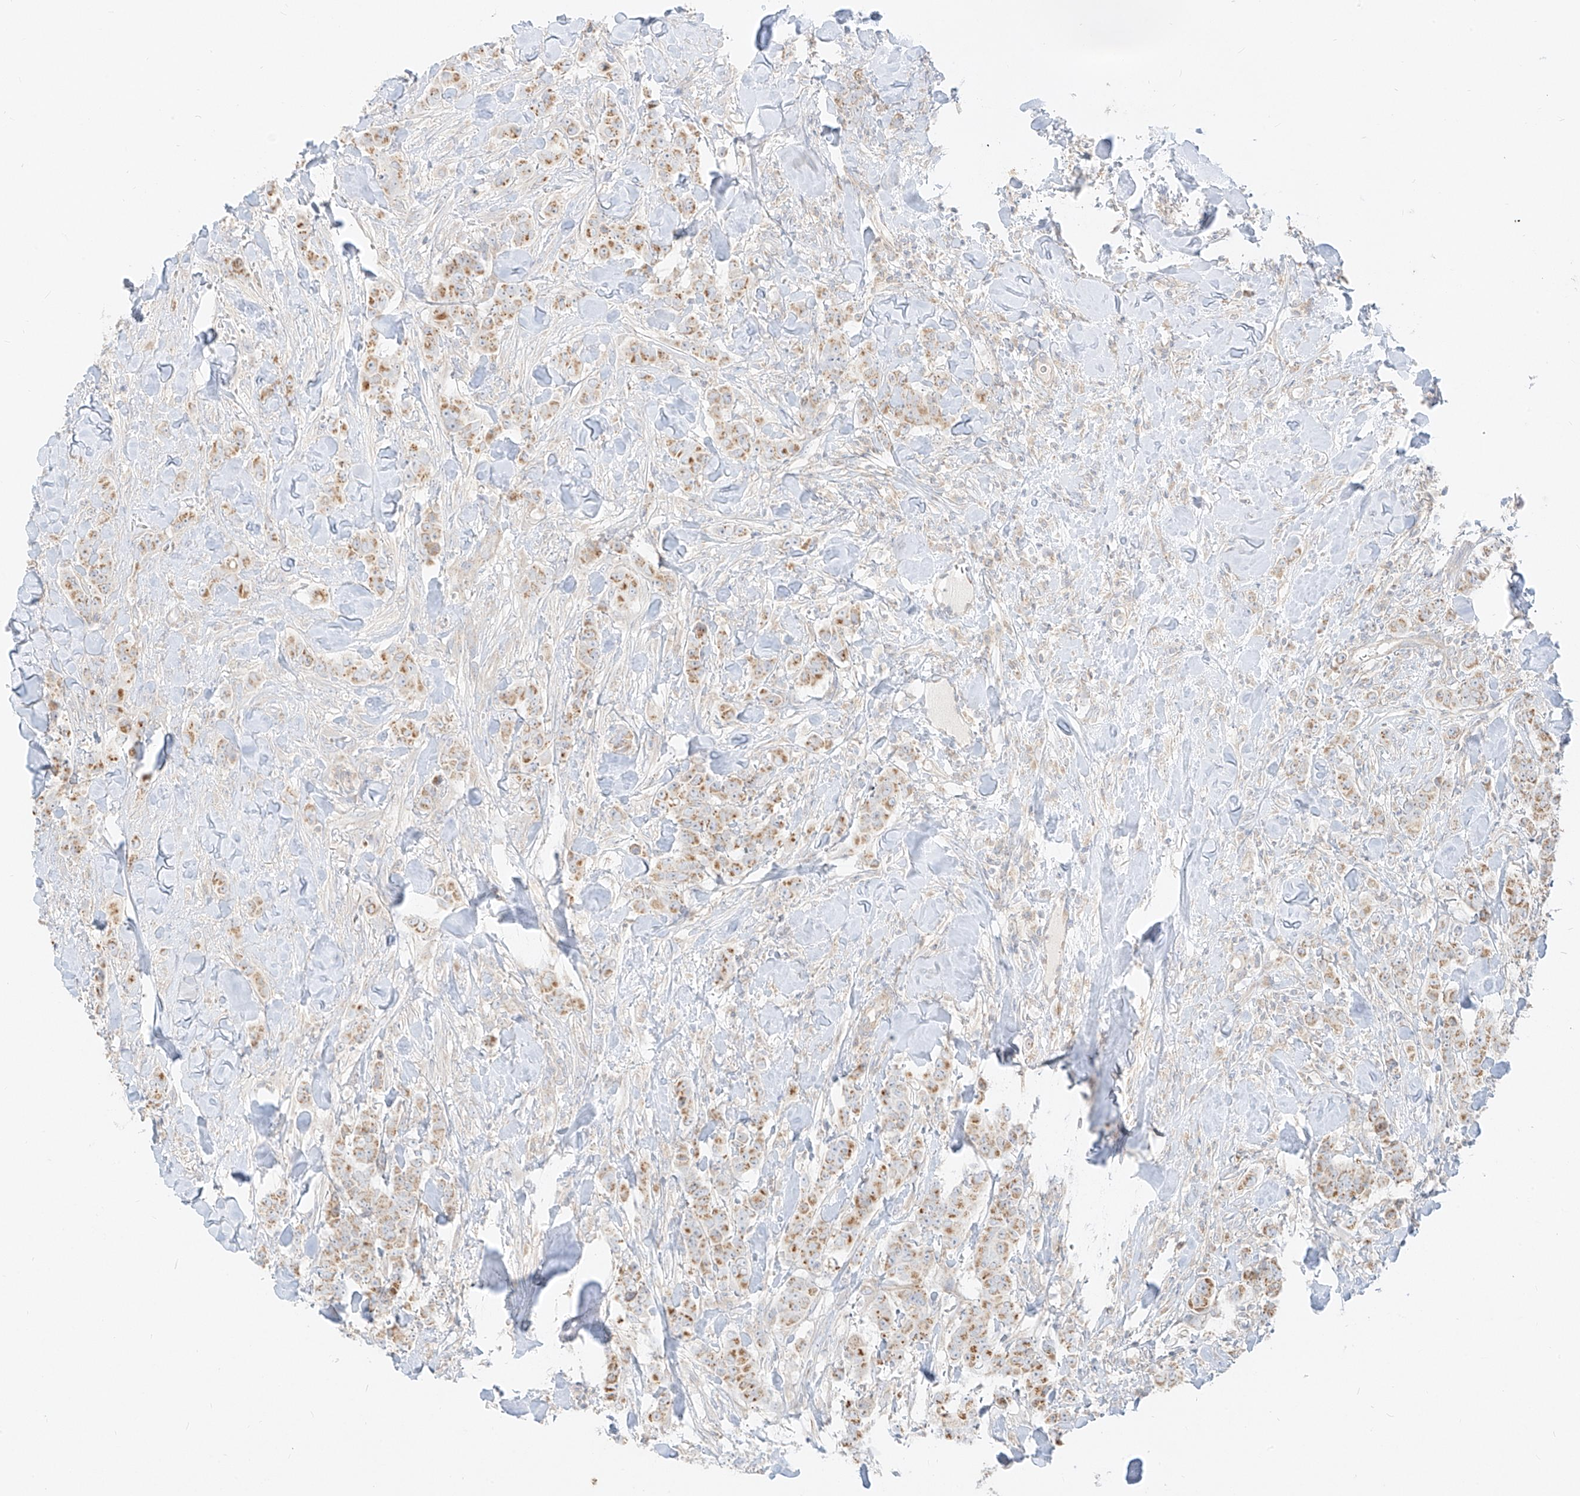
{"staining": {"intensity": "moderate", "quantity": "25%-75%", "location": "cytoplasmic/membranous"}, "tissue": "breast cancer", "cell_type": "Tumor cells", "image_type": "cancer", "snomed": [{"axis": "morphology", "description": "Duct carcinoma"}, {"axis": "topography", "description": "Breast"}], "caption": "A high-resolution histopathology image shows immunohistochemistry (IHC) staining of breast cancer (invasive ductal carcinoma), which displays moderate cytoplasmic/membranous staining in approximately 25%-75% of tumor cells. Immunohistochemistry (ihc) stains the protein in brown and the nuclei are stained blue.", "gene": "ZIM3", "patient": {"sex": "female", "age": 40}}